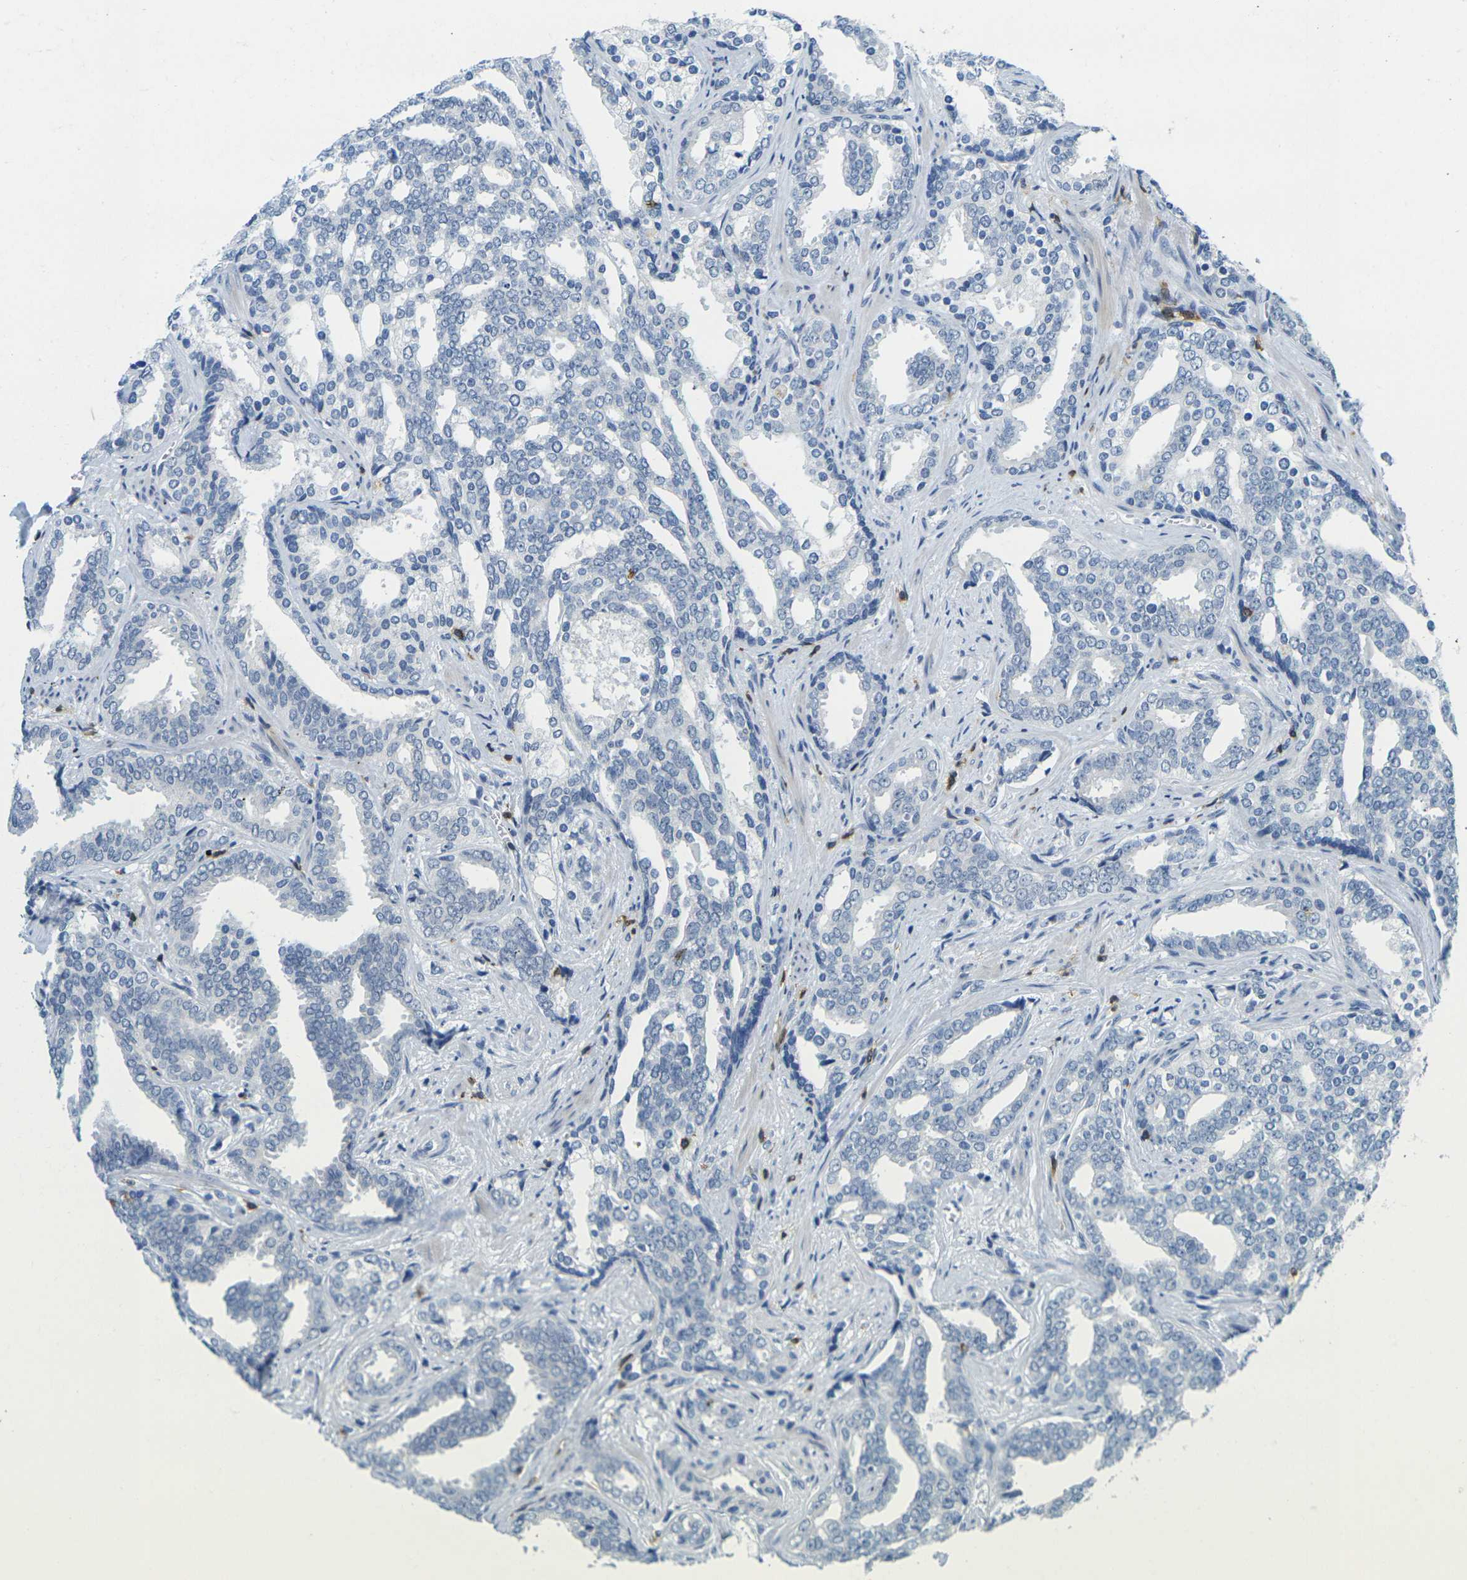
{"staining": {"intensity": "negative", "quantity": "none", "location": "none"}, "tissue": "prostate cancer", "cell_type": "Tumor cells", "image_type": "cancer", "snomed": [{"axis": "morphology", "description": "Adenocarcinoma, High grade"}, {"axis": "topography", "description": "Prostate"}], "caption": "High magnification brightfield microscopy of prostate cancer (high-grade adenocarcinoma) stained with DAB (brown) and counterstained with hematoxylin (blue): tumor cells show no significant staining.", "gene": "CD3D", "patient": {"sex": "male", "age": 67}}